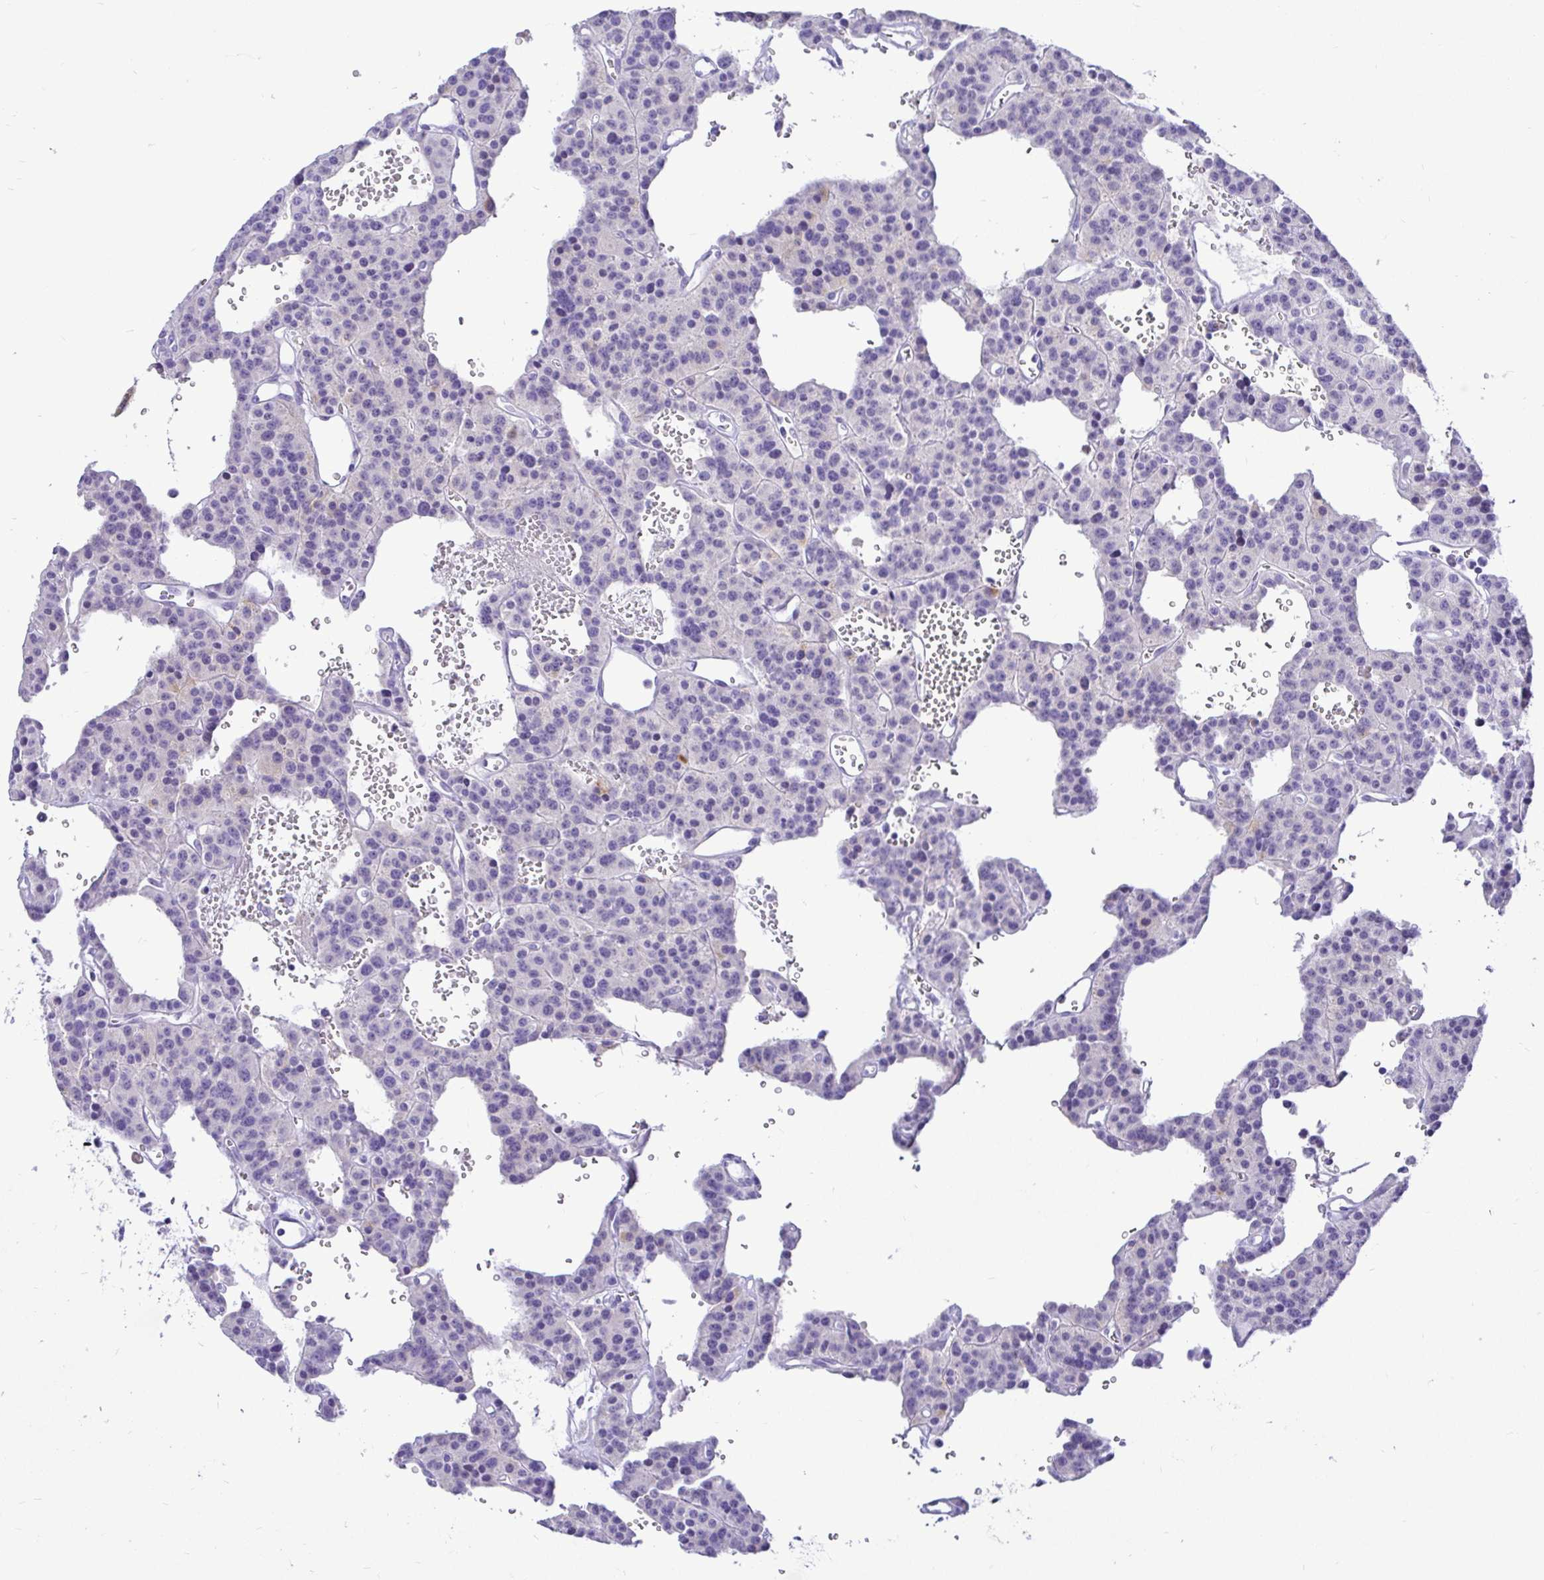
{"staining": {"intensity": "negative", "quantity": "none", "location": "none"}, "tissue": "carcinoid", "cell_type": "Tumor cells", "image_type": "cancer", "snomed": [{"axis": "morphology", "description": "Carcinoid, malignant, NOS"}, {"axis": "topography", "description": "Lung"}], "caption": "Immunohistochemical staining of human carcinoid (malignant) exhibits no significant staining in tumor cells.", "gene": "BACE2", "patient": {"sex": "female", "age": 71}}